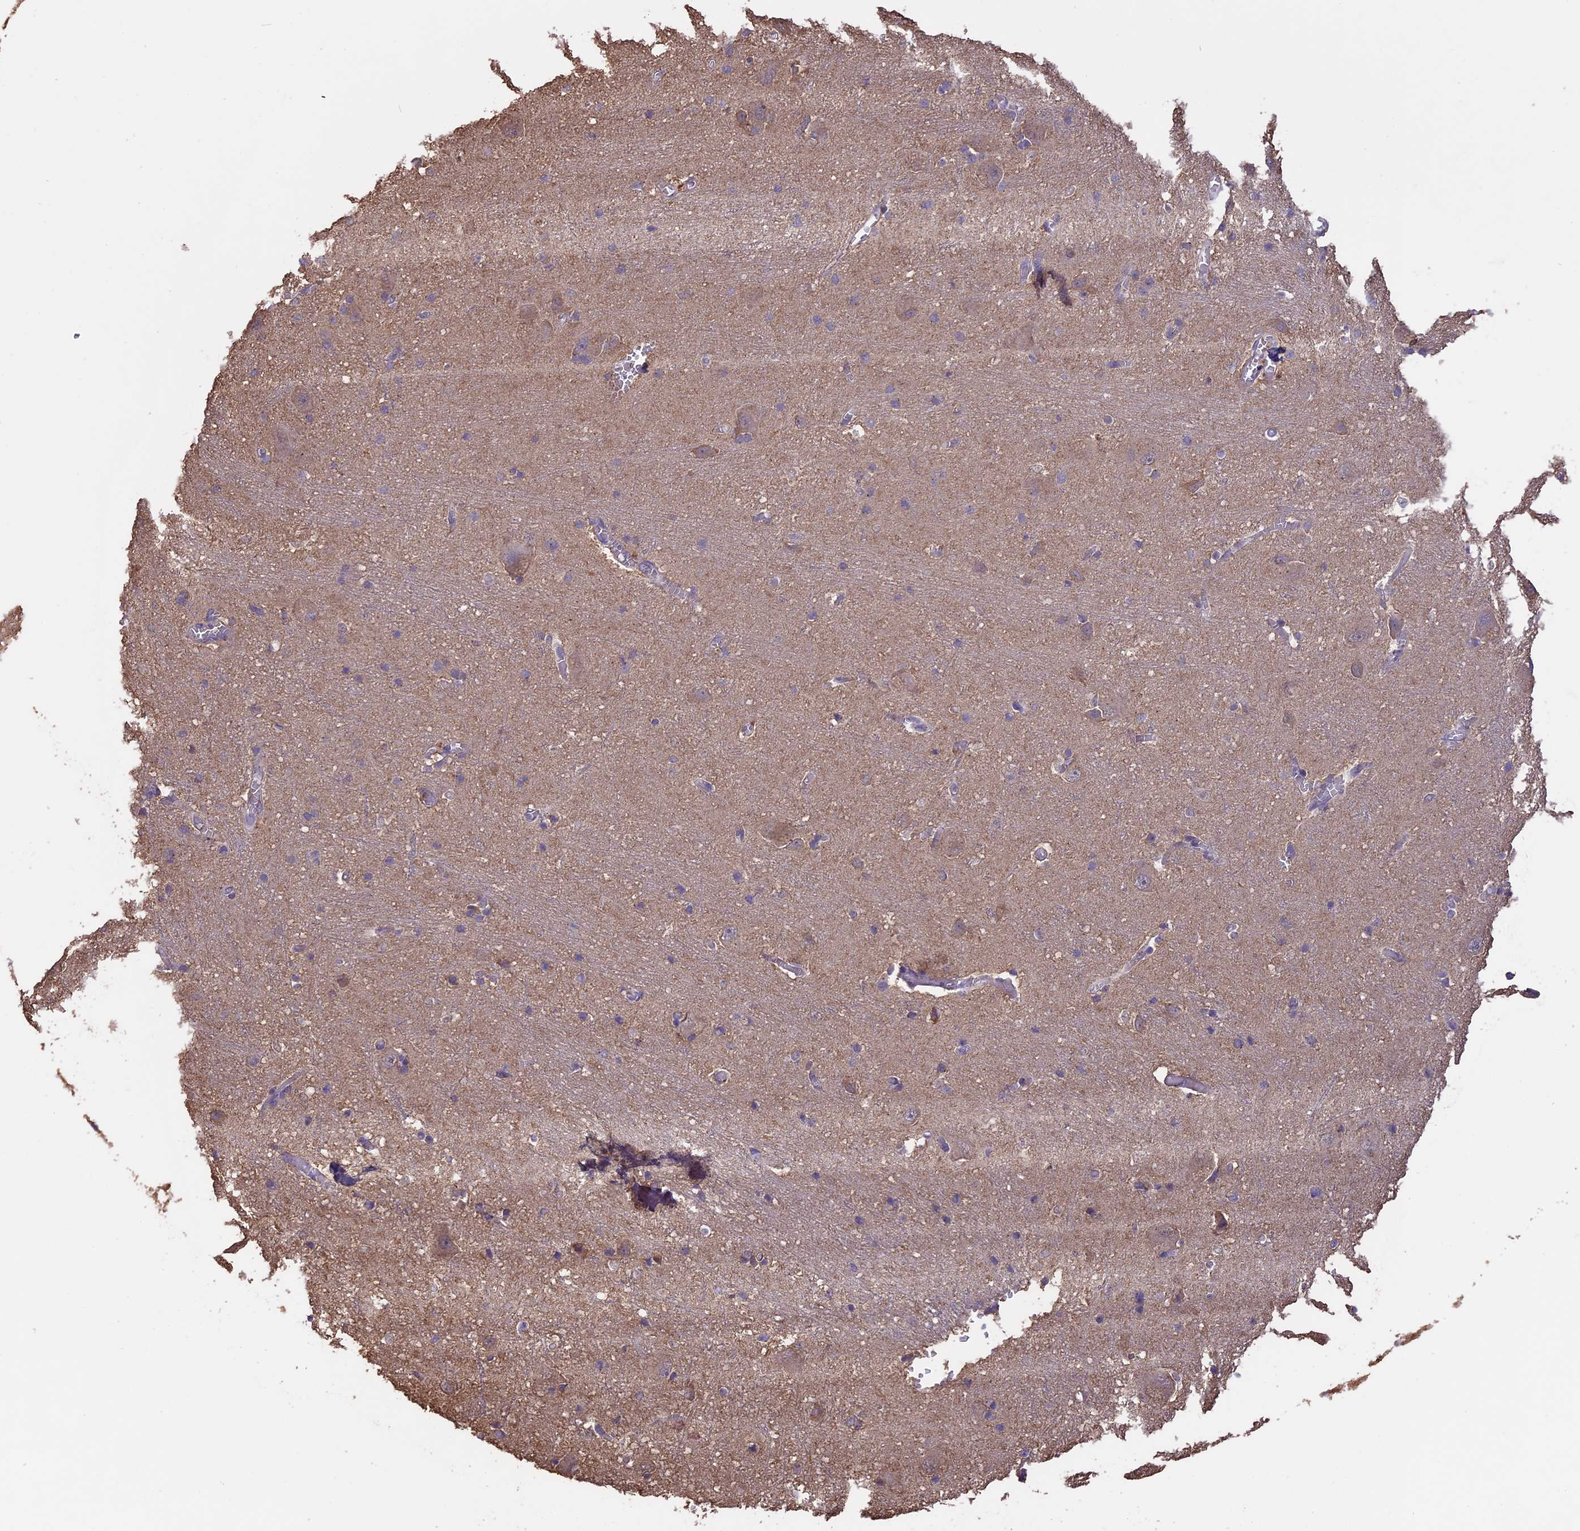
{"staining": {"intensity": "weak", "quantity": "<25%", "location": "cytoplasmic/membranous"}, "tissue": "caudate", "cell_type": "Glial cells", "image_type": "normal", "snomed": [{"axis": "morphology", "description": "Normal tissue, NOS"}, {"axis": "topography", "description": "Lateral ventricle wall"}], "caption": "This micrograph is of normal caudate stained with IHC to label a protein in brown with the nuclei are counter-stained blue. There is no staining in glial cells. (IHC, brightfield microscopy, high magnification).", "gene": "ARHGAP19", "patient": {"sex": "male", "age": 37}}